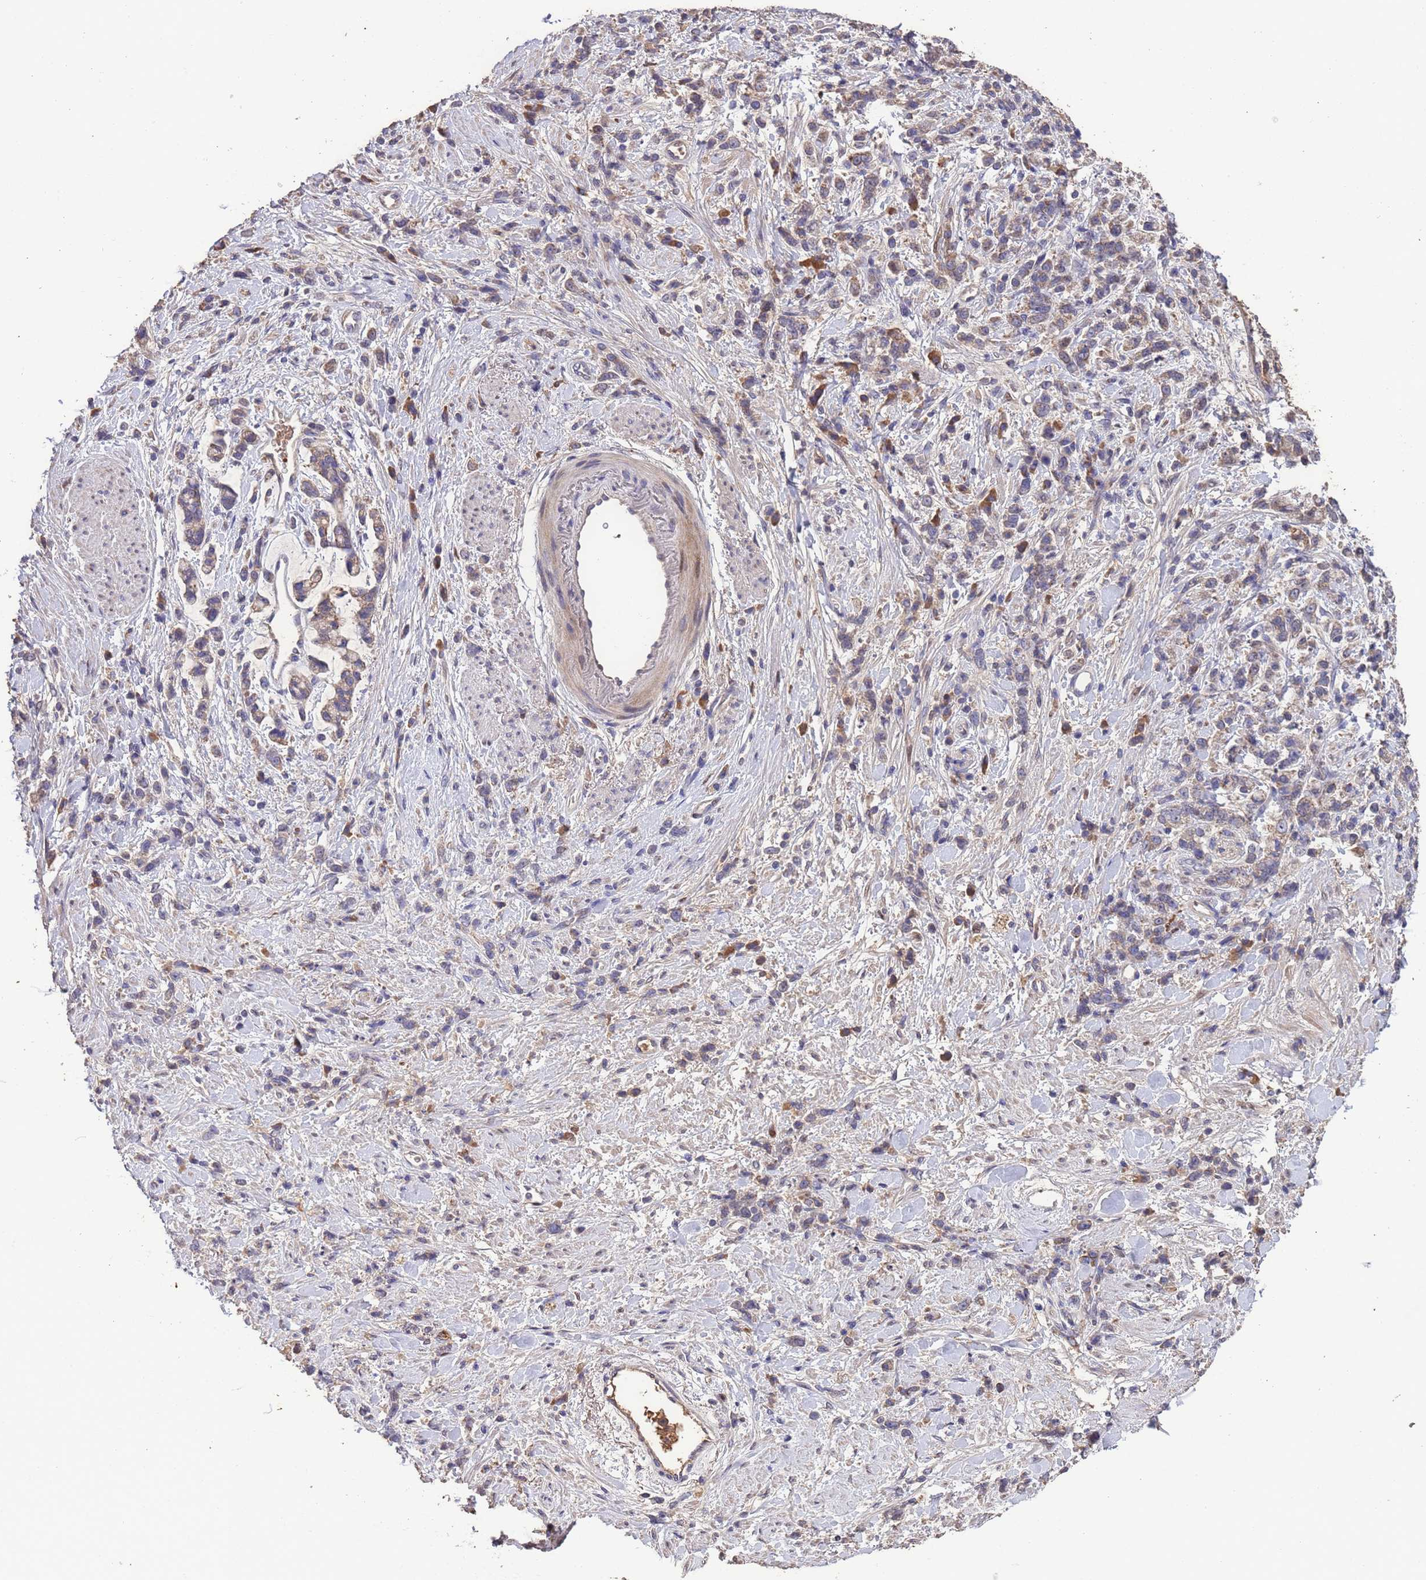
{"staining": {"intensity": "weak", "quantity": "25%-75%", "location": "cytoplasmic/membranous"}, "tissue": "stomach cancer", "cell_type": "Tumor cells", "image_type": "cancer", "snomed": [{"axis": "morphology", "description": "Adenocarcinoma, NOS"}, {"axis": "topography", "description": "Stomach"}], "caption": "Adenocarcinoma (stomach) stained for a protein shows weak cytoplasmic/membranous positivity in tumor cells.", "gene": "CCDC184", "patient": {"sex": "female", "age": 60}}